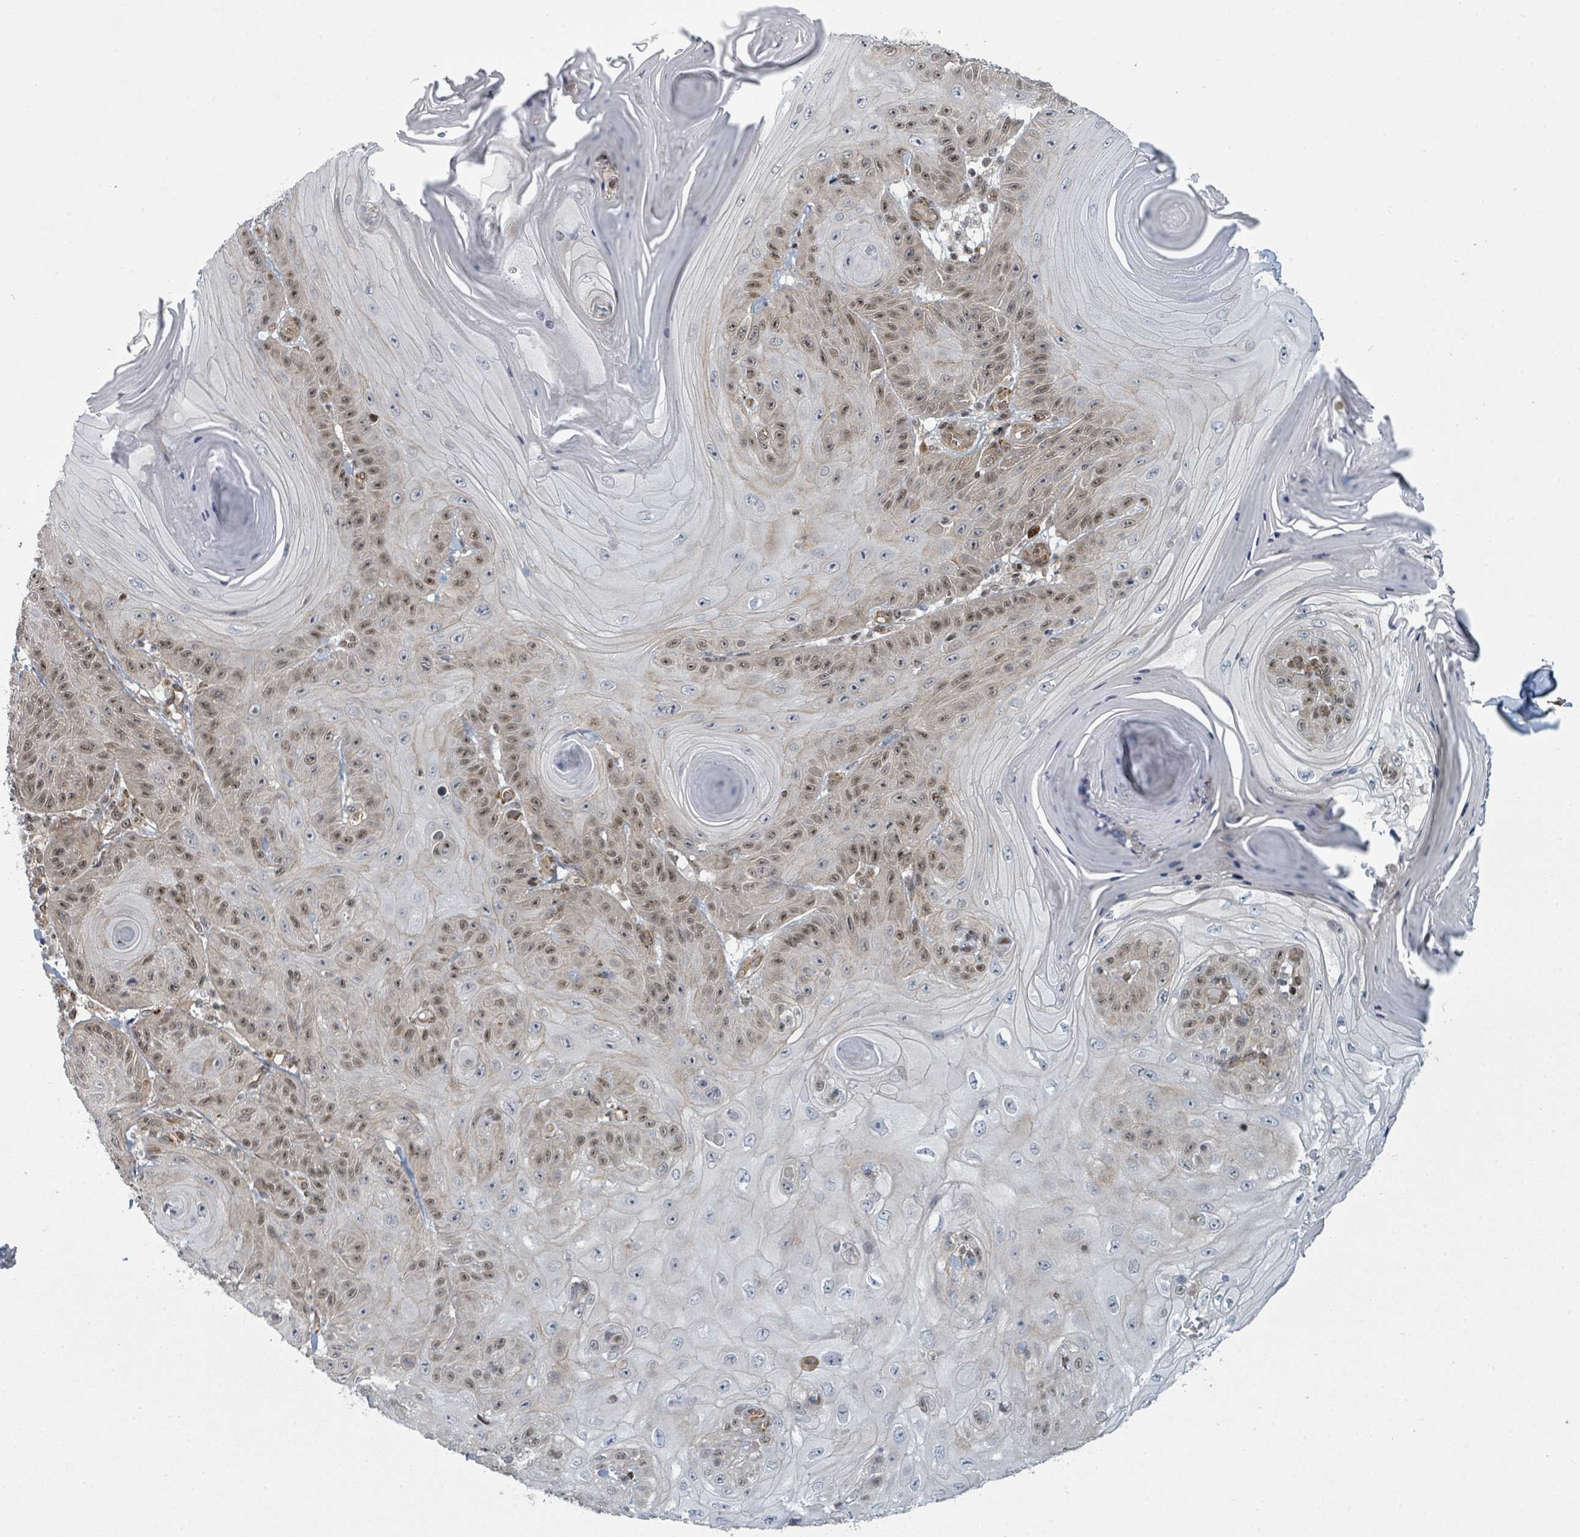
{"staining": {"intensity": "moderate", "quantity": "25%-75%", "location": "cytoplasmic/membranous,nuclear"}, "tissue": "skin cancer", "cell_type": "Tumor cells", "image_type": "cancer", "snomed": [{"axis": "morphology", "description": "Squamous cell carcinoma, NOS"}, {"axis": "topography", "description": "Skin"}], "caption": "IHC histopathology image of neoplastic tissue: human skin cancer (squamous cell carcinoma) stained using immunohistochemistry reveals medium levels of moderate protein expression localized specifically in the cytoplasmic/membranous and nuclear of tumor cells, appearing as a cytoplasmic/membranous and nuclear brown color.", "gene": "PSMG2", "patient": {"sex": "female", "age": 78}}